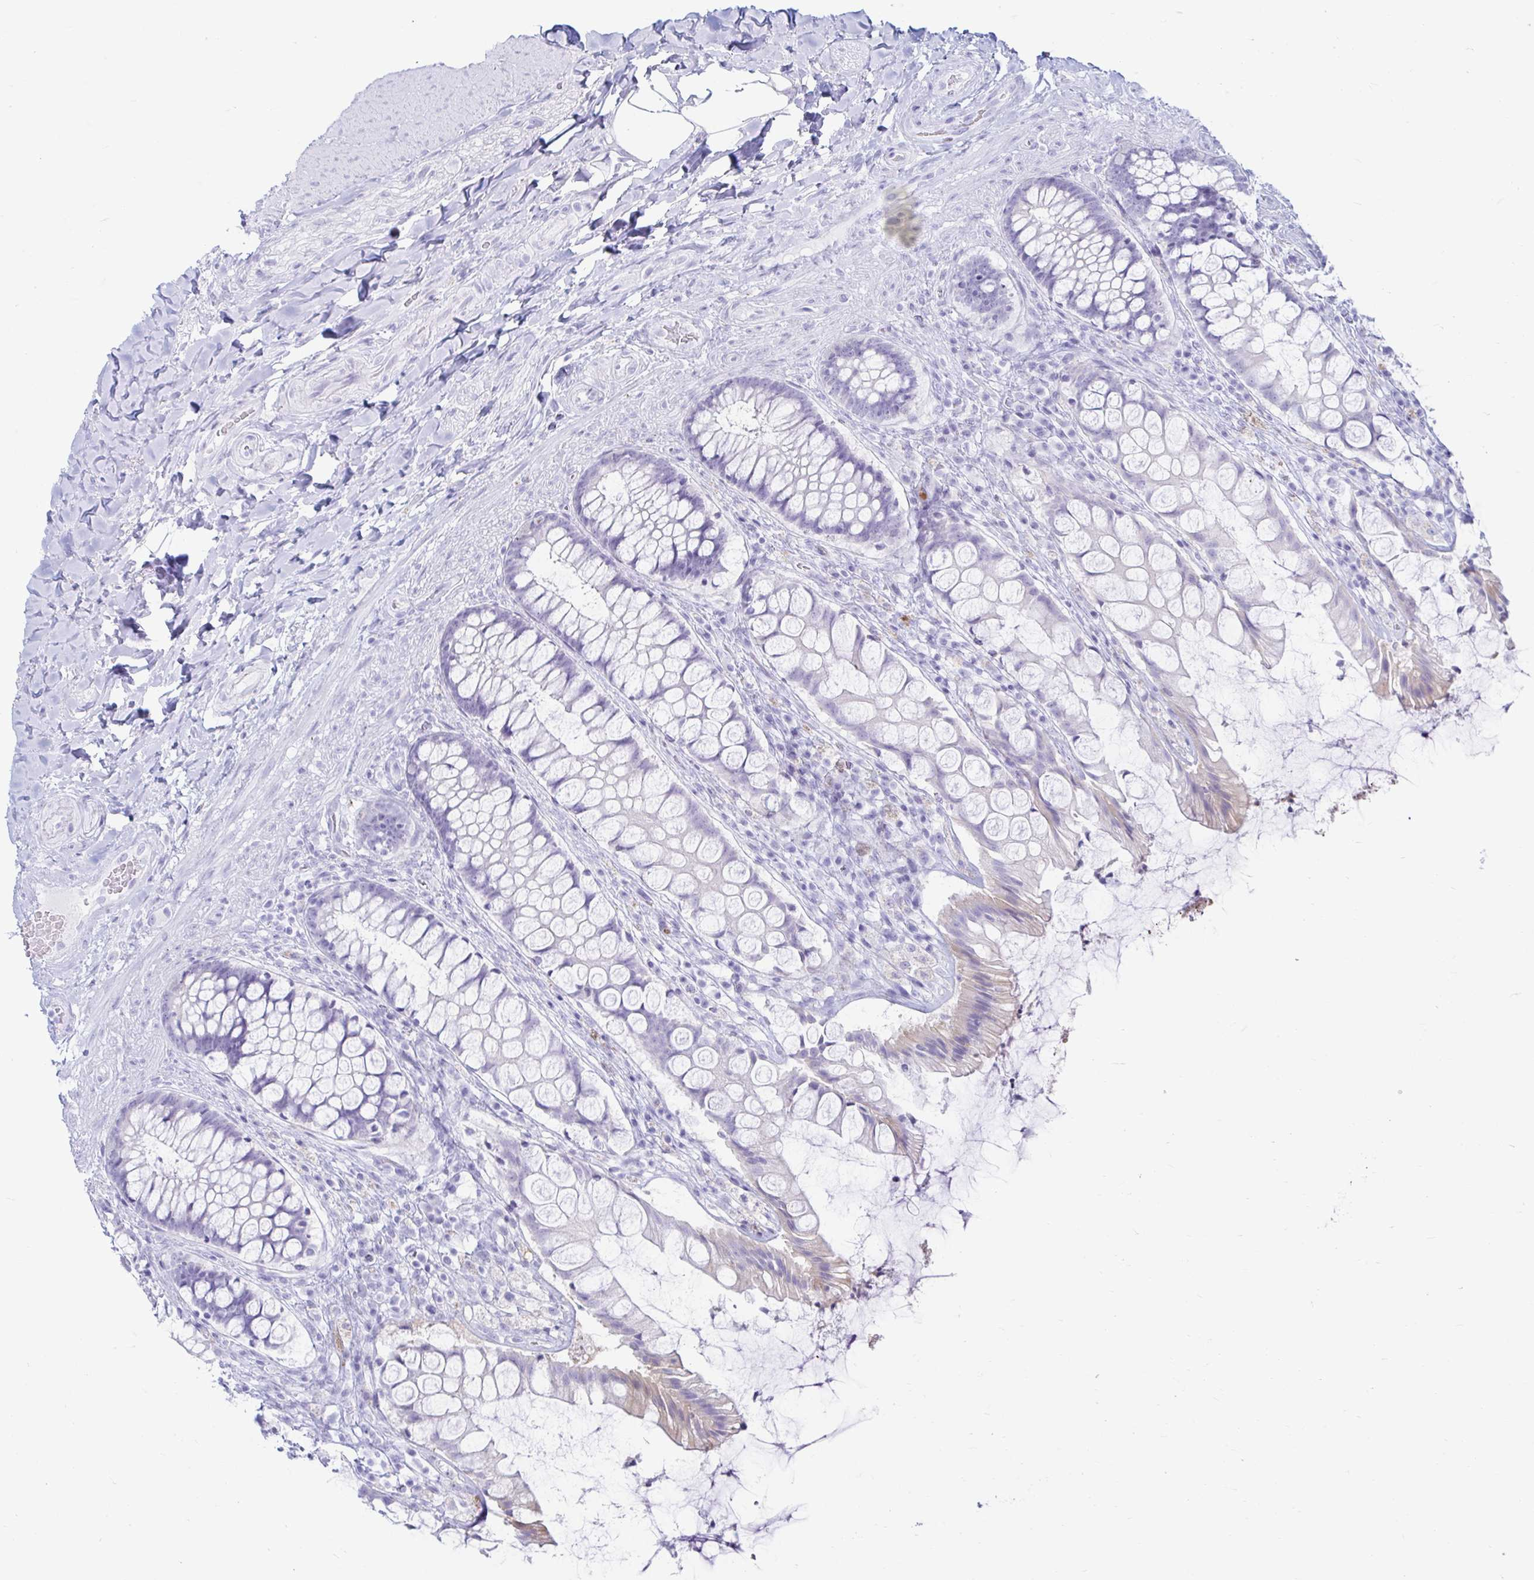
{"staining": {"intensity": "weak", "quantity": "<25%", "location": "cytoplasmic/membranous"}, "tissue": "rectum", "cell_type": "Glandular cells", "image_type": "normal", "snomed": [{"axis": "morphology", "description": "Normal tissue, NOS"}, {"axis": "topography", "description": "Rectum"}], "caption": "Immunohistochemistry (IHC) of benign human rectum exhibits no staining in glandular cells.", "gene": "ERICH6", "patient": {"sex": "female", "age": 58}}